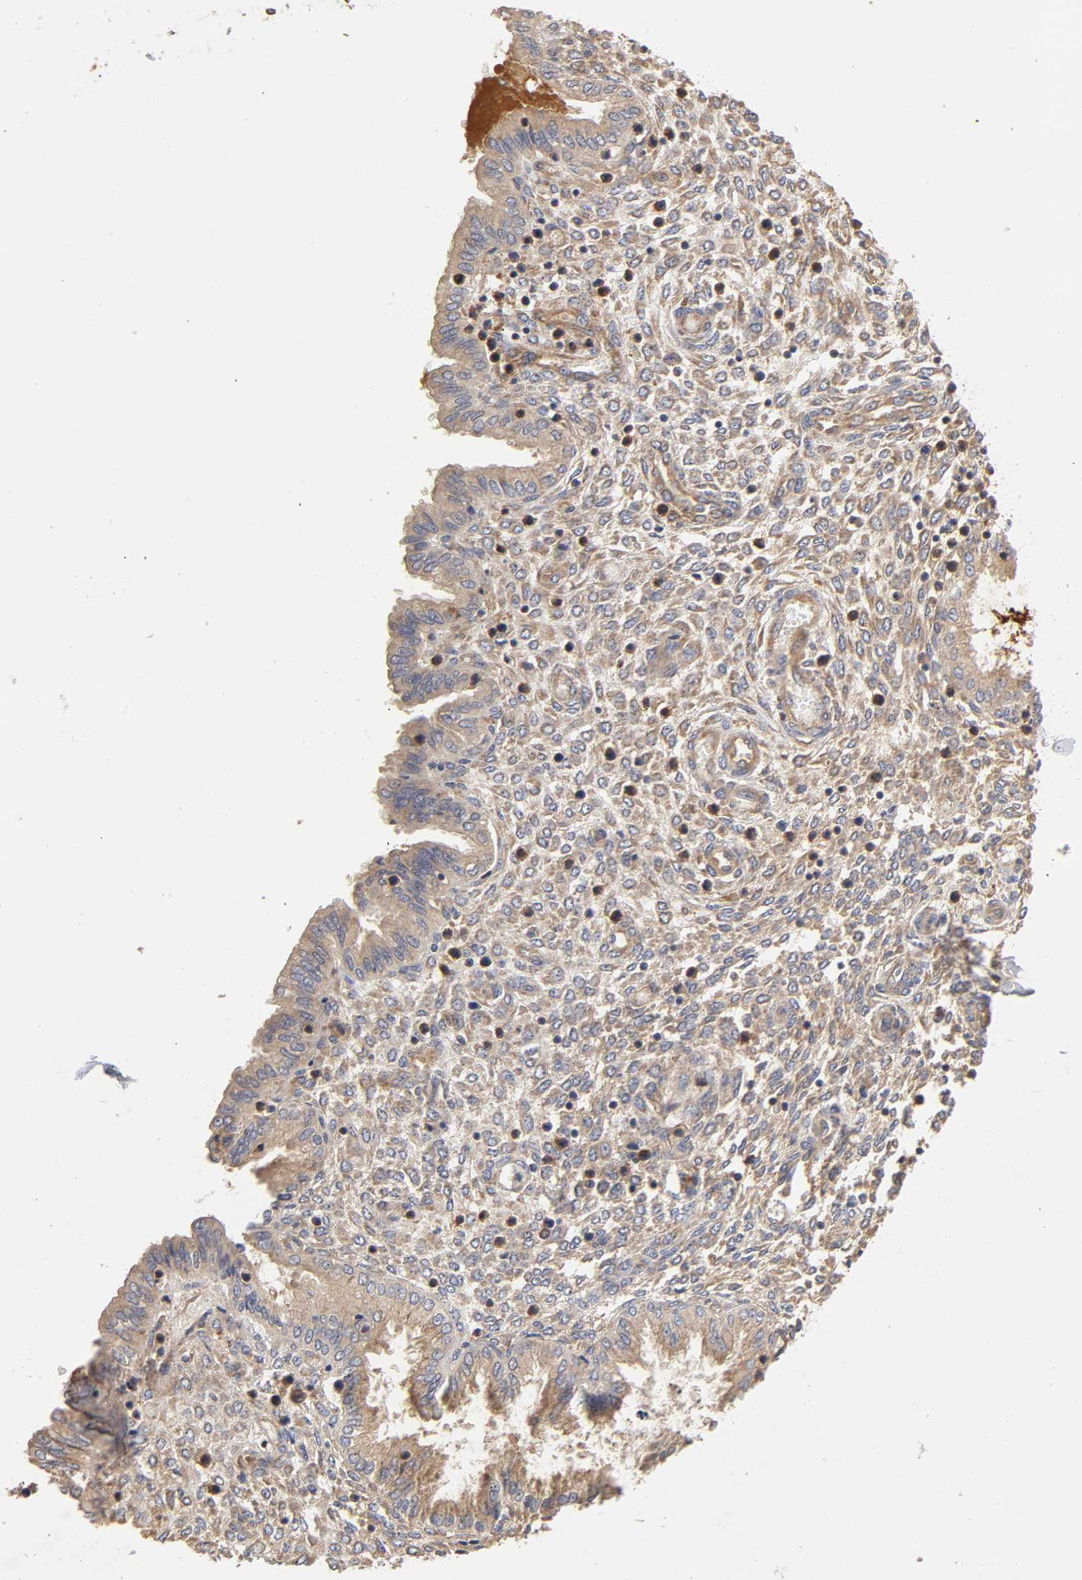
{"staining": {"intensity": "weak", "quantity": "25%-75%", "location": "cytoplasmic/membranous"}, "tissue": "endometrium", "cell_type": "Cells in endometrial stroma", "image_type": "normal", "snomed": [{"axis": "morphology", "description": "Normal tissue, NOS"}, {"axis": "topography", "description": "Endometrium"}], "caption": "A micrograph showing weak cytoplasmic/membranous expression in about 25%-75% of cells in endometrial stroma in unremarkable endometrium, as visualized by brown immunohistochemical staining.", "gene": "RPS29", "patient": {"sex": "female", "age": 33}}